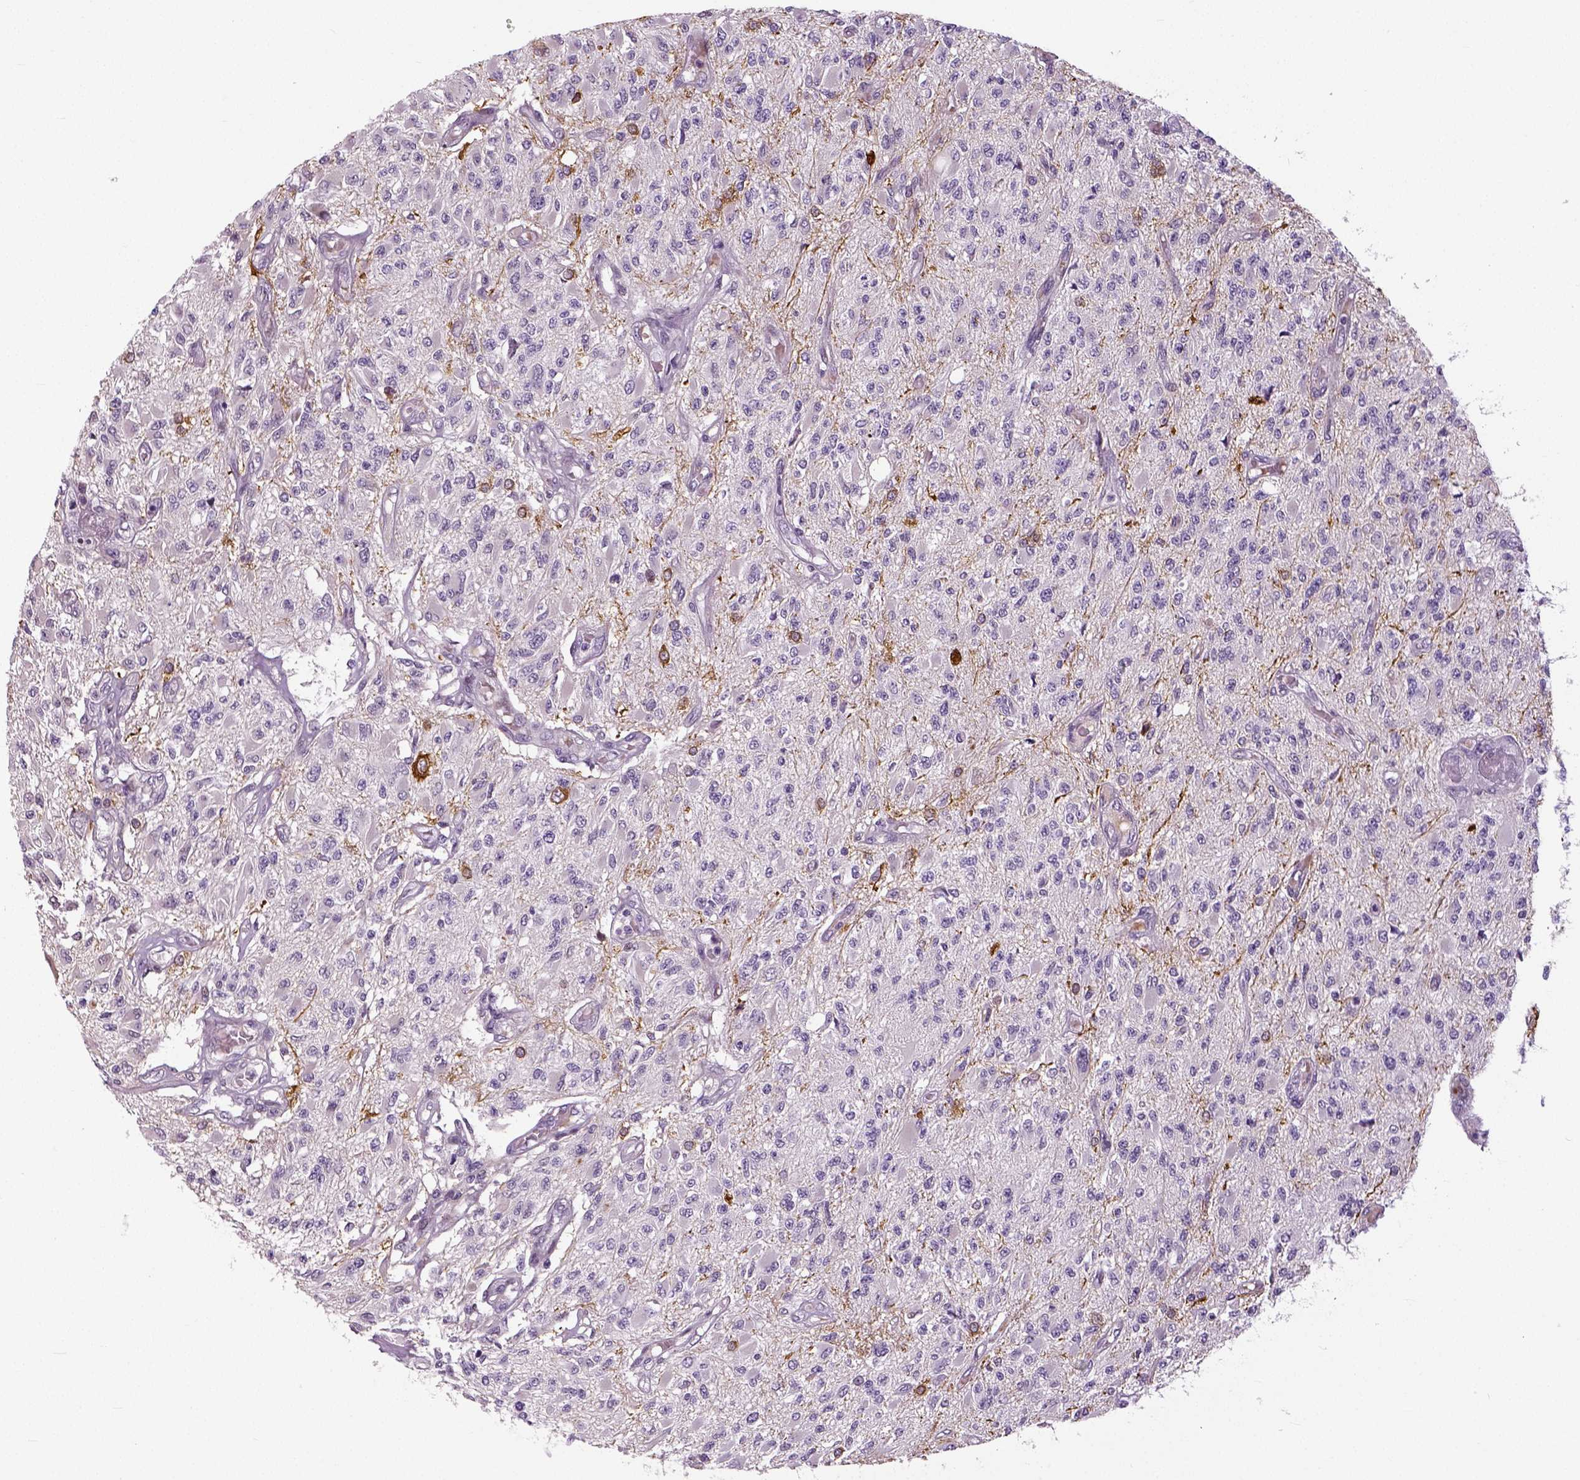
{"staining": {"intensity": "negative", "quantity": "none", "location": "none"}, "tissue": "glioma", "cell_type": "Tumor cells", "image_type": "cancer", "snomed": [{"axis": "morphology", "description": "Glioma, malignant, High grade"}, {"axis": "topography", "description": "Brain"}], "caption": "Histopathology image shows no protein expression in tumor cells of glioma tissue.", "gene": "NECAB1", "patient": {"sex": "female", "age": 63}}